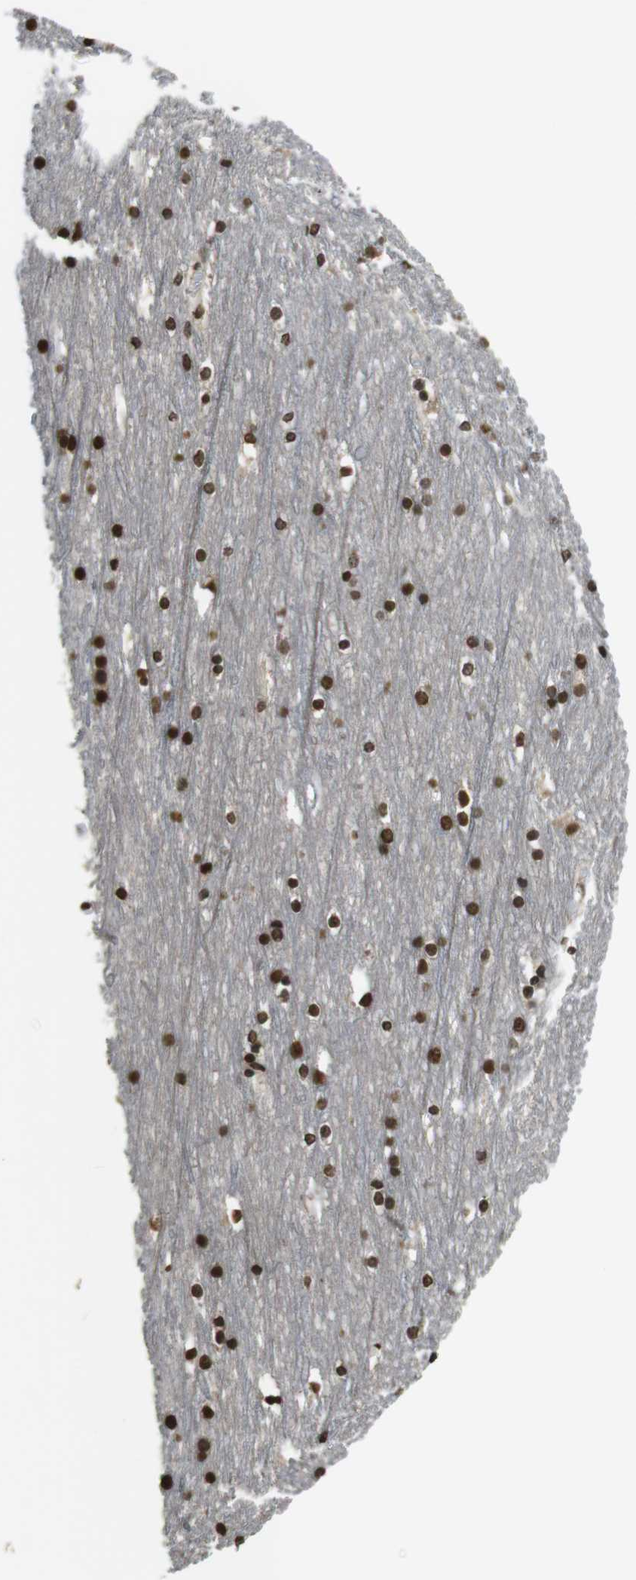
{"staining": {"intensity": "negative", "quantity": "none", "location": "none"}, "tissue": "cerebral cortex", "cell_type": "Endothelial cells", "image_type": "normal", "snomed": [{"axis": "morphology", "description": "Normal tissue, NOS"}, {"axis": "topography", "description": "Cerebral cortex"}], "caption": "IHC photomicrograph of benign cerebral cortex: cerebral cortex stained with DAB (3,3'-diaminobenzidine) reveals no significant protein expression in endothelial cells.", "gene": "MAF", "patient": {"sex": "male", "age": 45}}